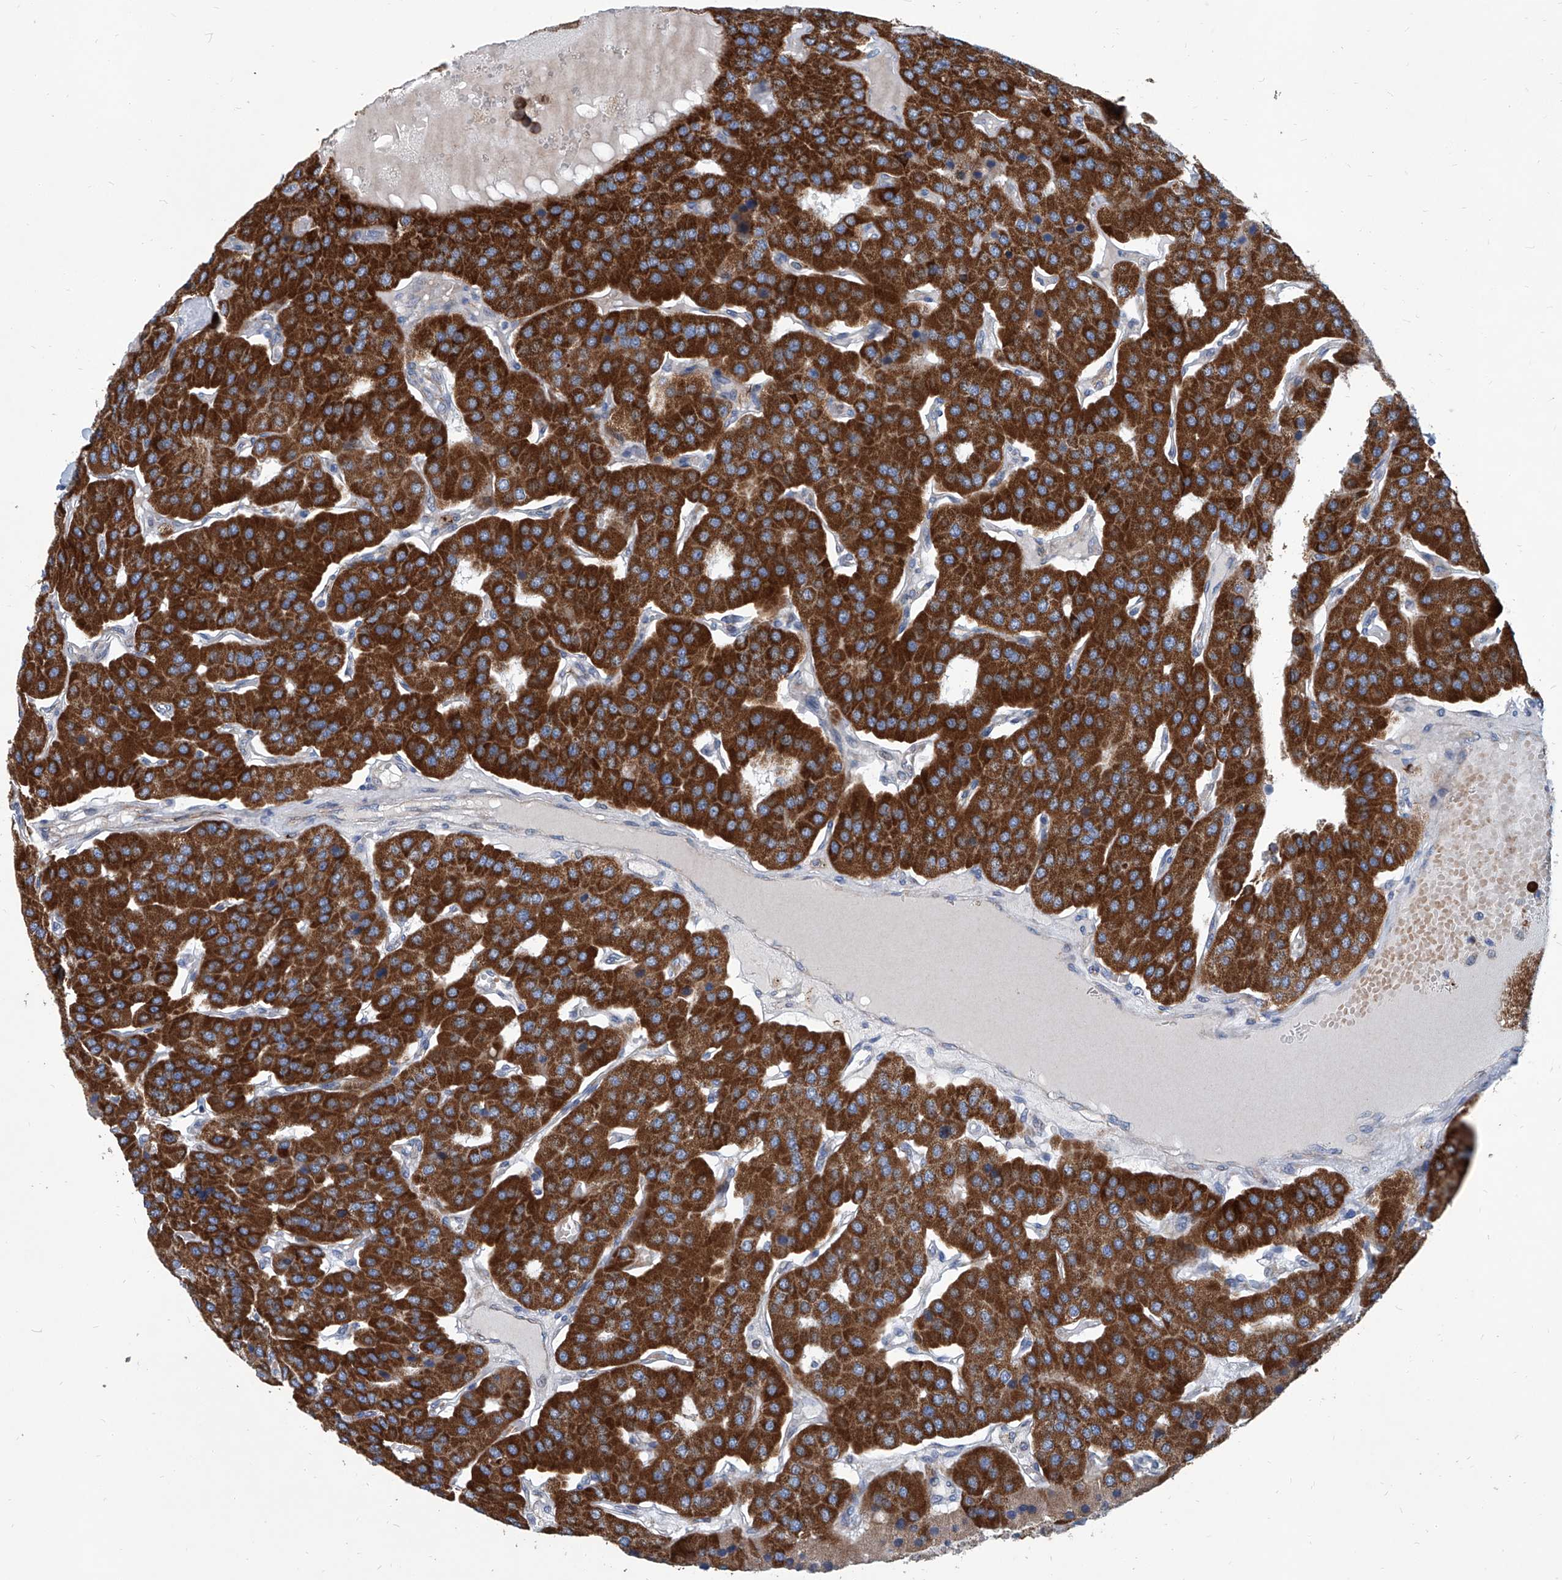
{"staining": {"intensity": "strong", "quantity": ">75%", "location": "cytoplasmic/membranous"}, "tissue": "parathyroid gland", "cell_type": "Glandular cells", "image_type": "normal", "snomed": [{"axis": "morphology", "description": "Normal tissue, NOS"}, {"axis": "morphology", "description": "Adenoma, NOS"}, {"axis": "topography", "description": "Parathyroid gland"}], "caption": "A high-resolution photomicrograph shows IHC staining of normal parathyroid gland, which exhibits strong cytoplasmic/membranous staining in approximately >75% of glandular cells.", "gene": "USP48", "patient": {"sex": "female", "age": 86}}